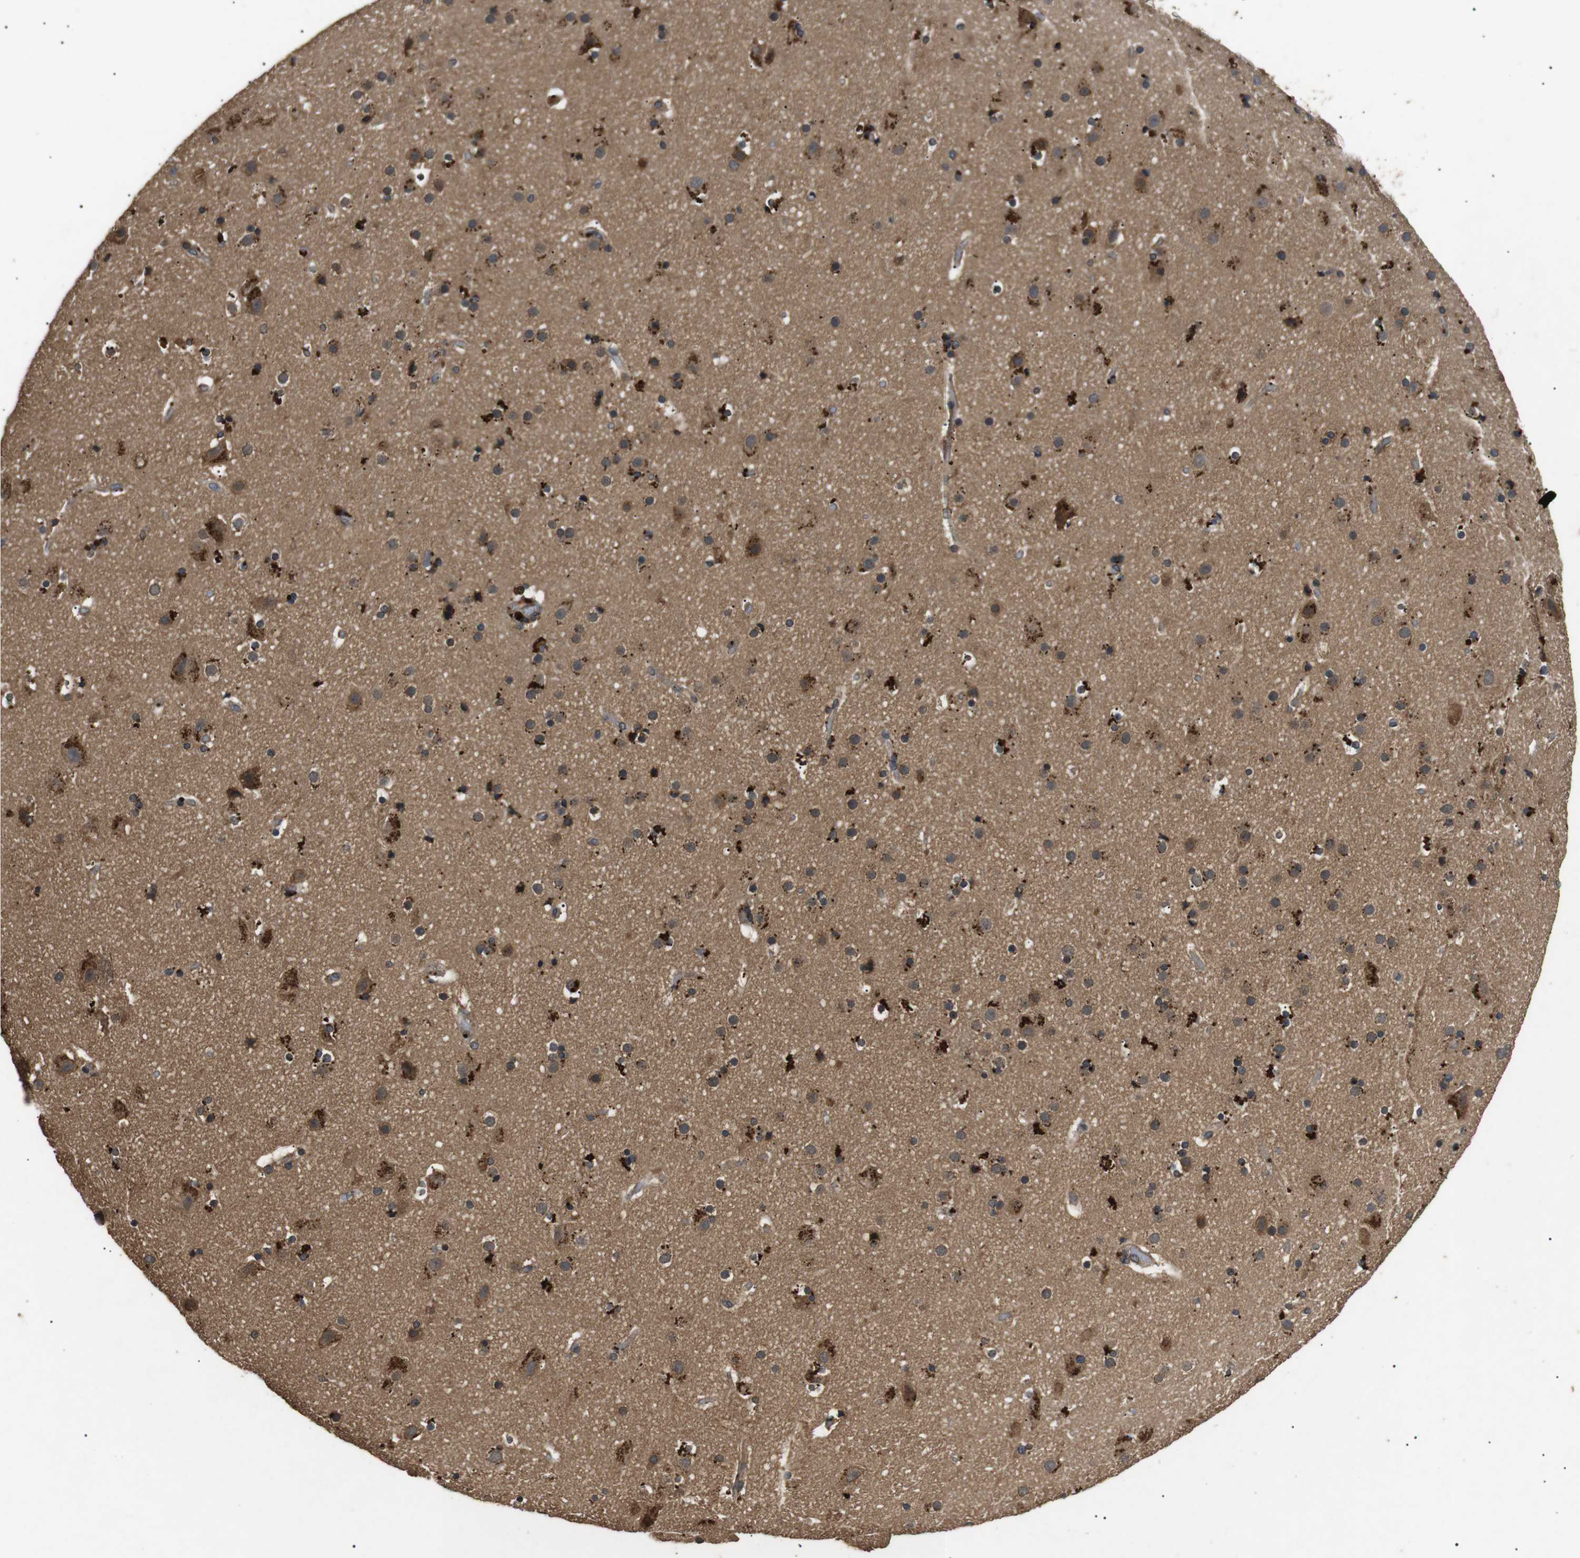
{"staining": {"intensity": "negative", "quantity": "none", "location": "none"}, "tissue": "cerebral cortex", "cell_type": "Endothelial cells", "image_type": "normal", "snomed": [{"axis": "morphology", "description": "Normal tissue, NOS"}, {"axis": "topography", "description": "Cerebral cortex"}], "caption": "An immunohistochemistry photomicrograph of benign cerebral cortex is shown. There is no staining in endothelial cells of cerebral cortex.", "gene": "TBC1D15", "patient": {"sex": "male", "age": 57}}